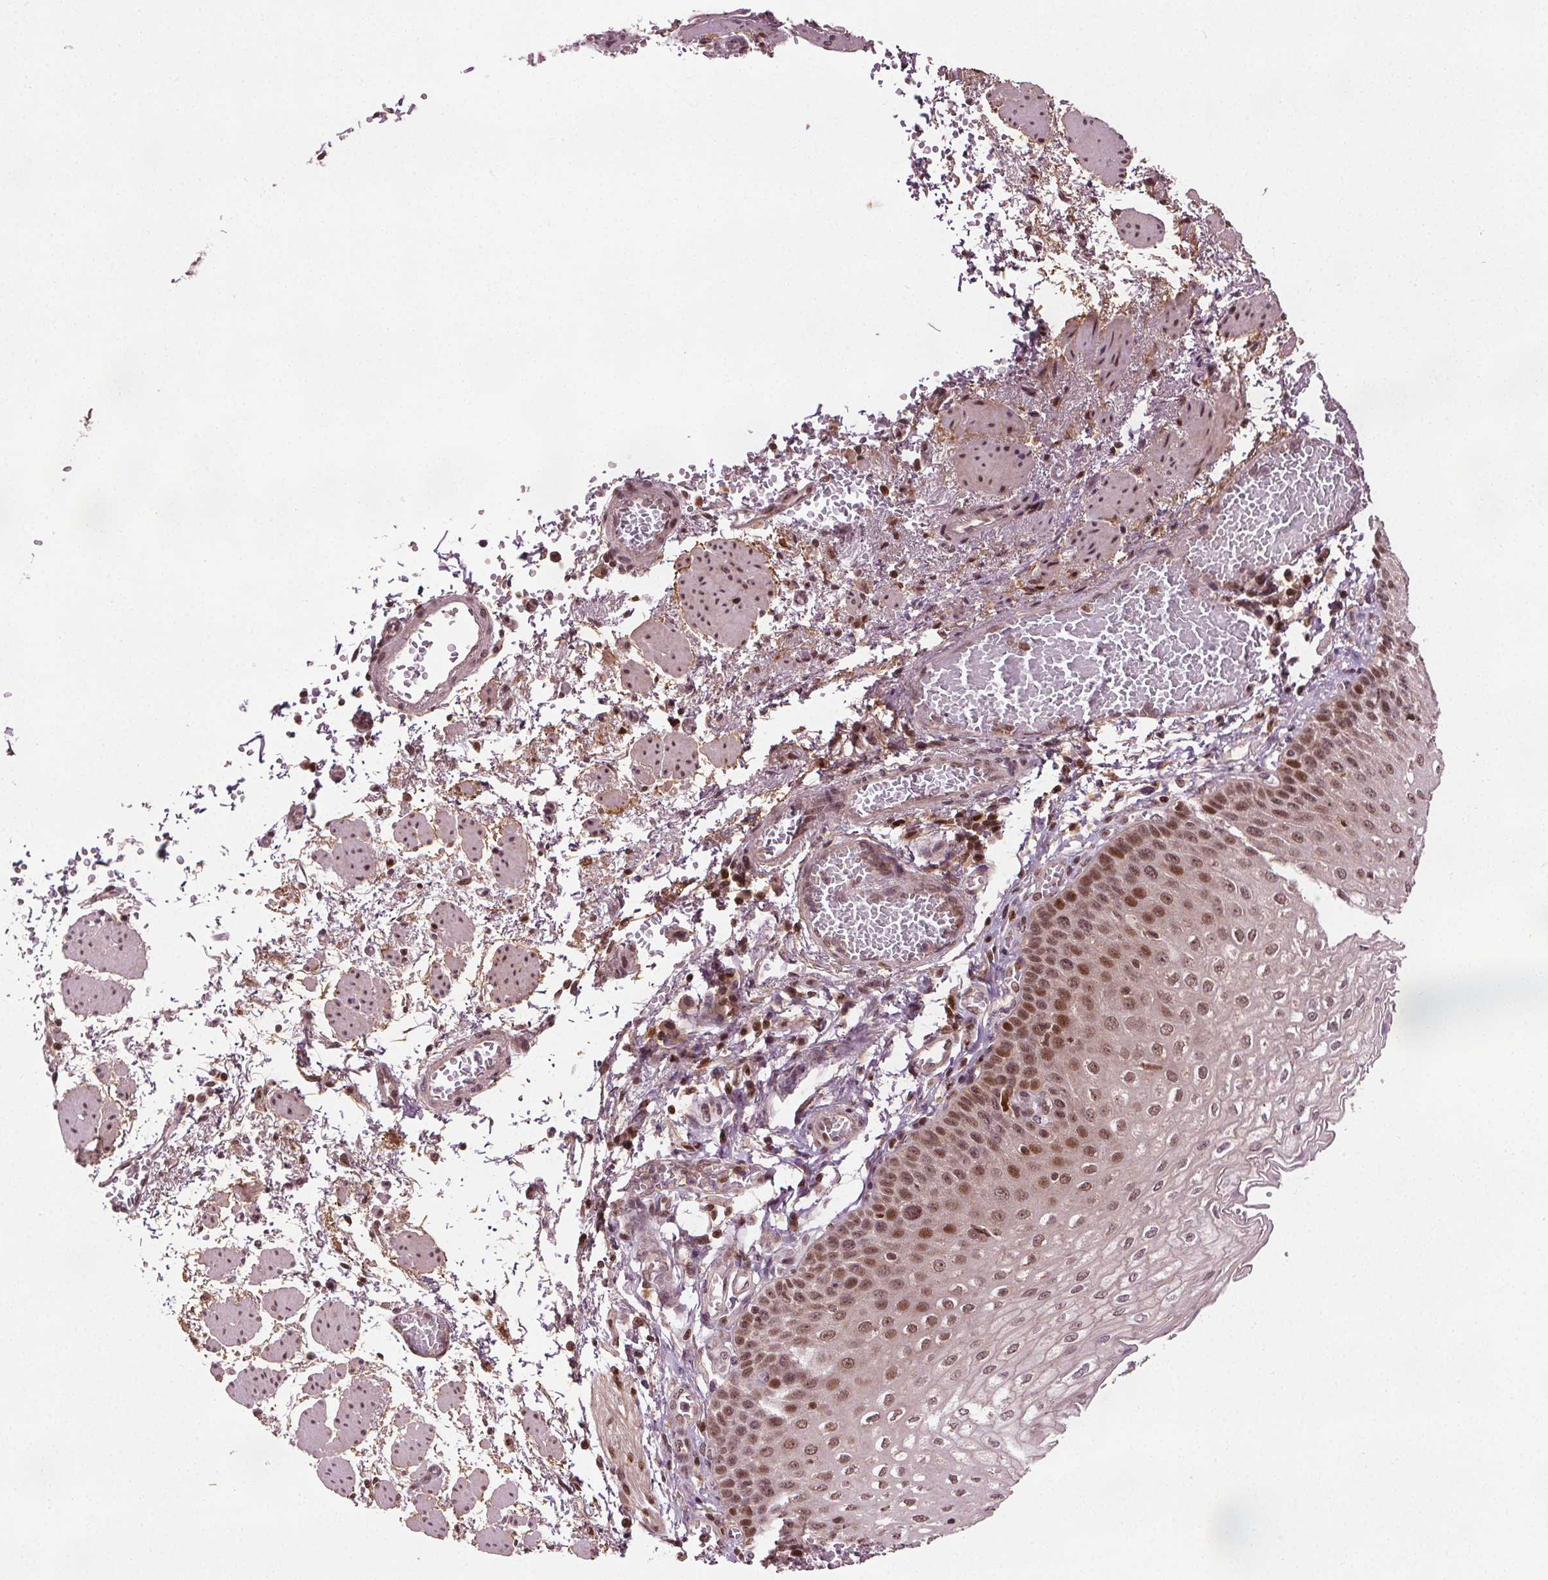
{"staining": {"intensity": "moderate", "quantity": ">75%", "location": "nuclear"}, "tissue": "esophagus", "cell_type": "Squamous epithelial cells", "image_type": "normal", "snomed": [{"axis": "morphology", "description": "Normal tissue, NOS"}, {"axis": "morphology", "description": "Adenocarcinoma, NOS"}, {"axis": "topography", "description": "Esophagus"}], "caption": "A photomicrograph of human esophagus stained for a protein demonstrates moderate nuclear brown staining in squamous epithelial cells.", "gene": "DDX11", "patient": {"sex": "male", "age": 81}}